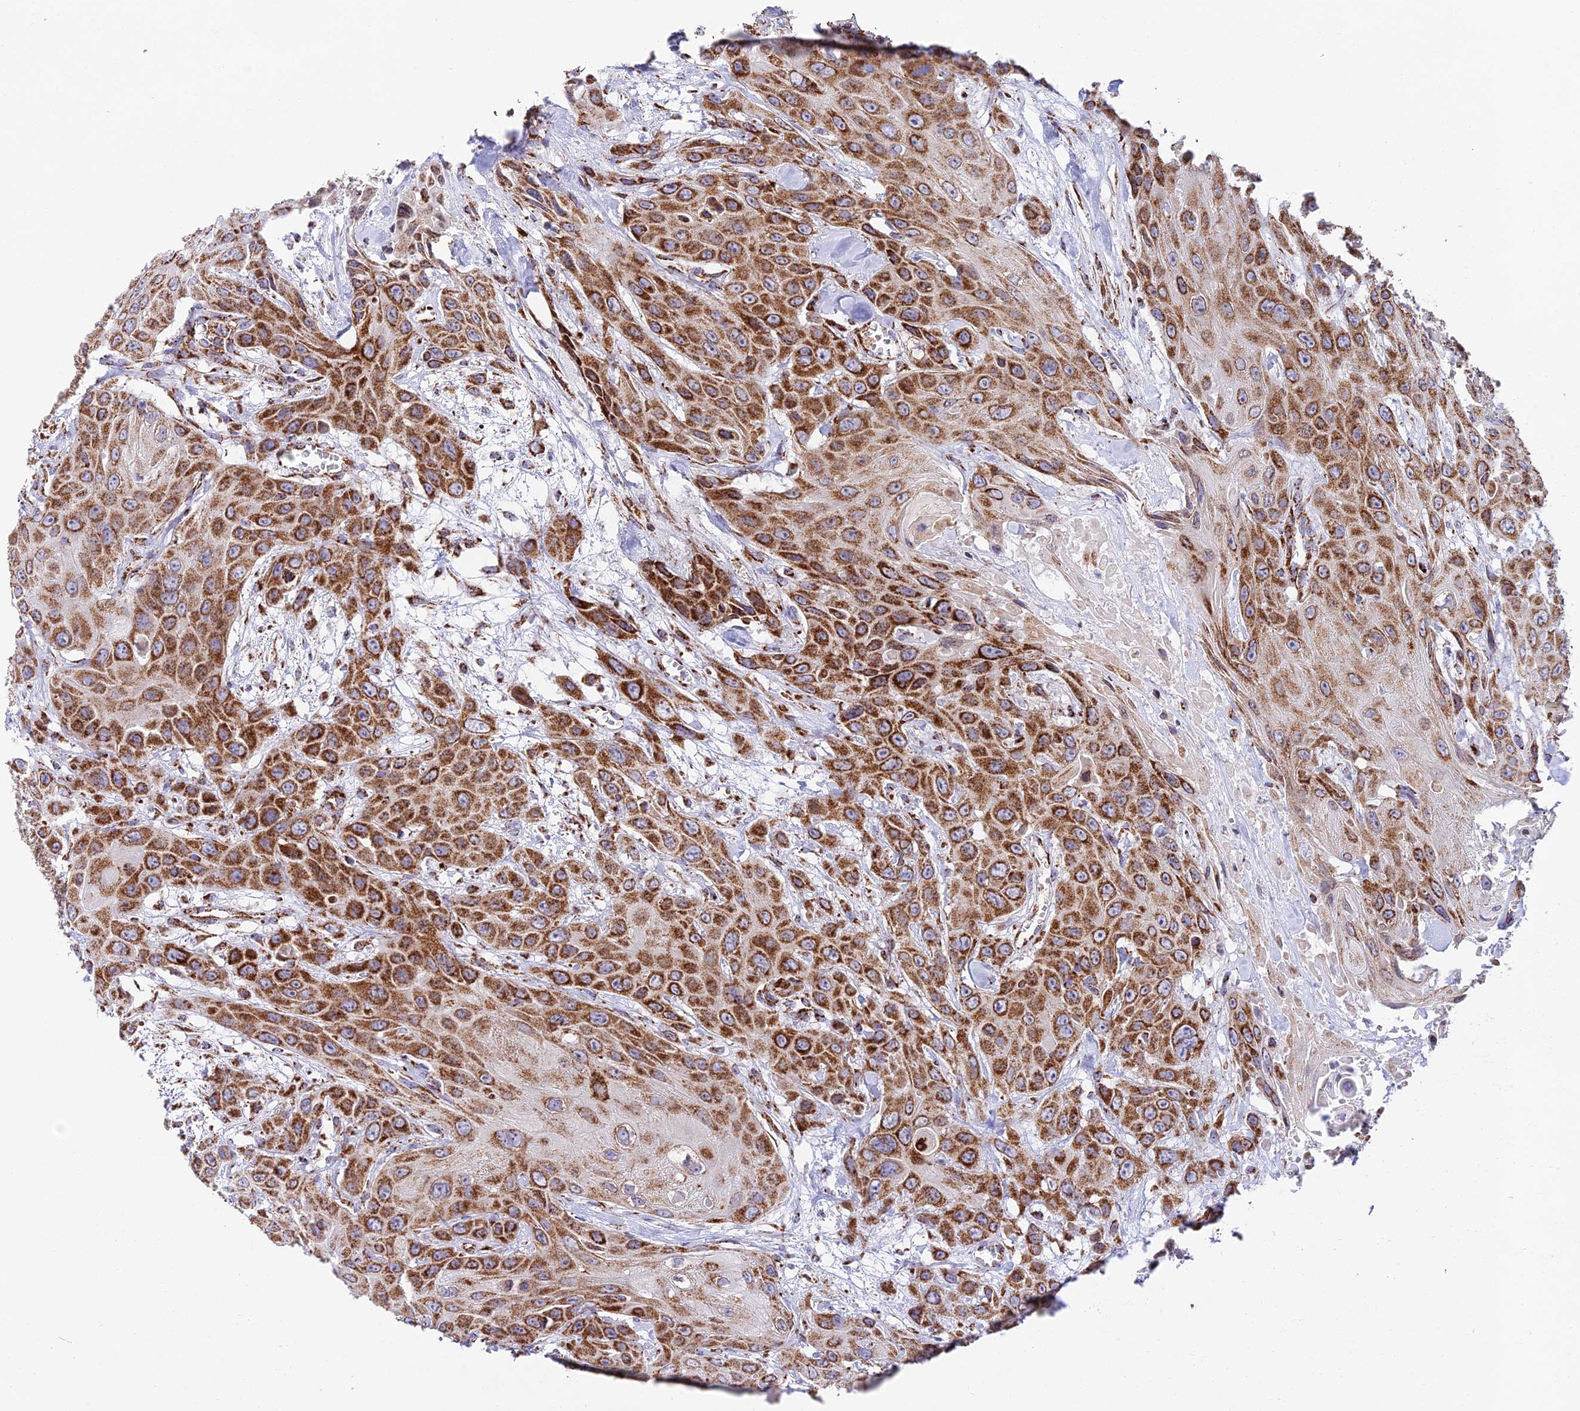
{"staining": {"intensity": "moderate", "quantity": ">75%", "location": "cytoplasmic/membranous"}, "tissue": "head and neck cancer", "cell_type": "Tumor cells", "image_type": "cancer", "snomed": [{"axis": "morphology", "description": "Squamous cell carcinoma, NOS"}, {"axis": "topography", "description": "Head-Neck"}], "caption": "Protein staining reveals moderate cytoplasmic/membranous expression in approximately >75% of tumor cells in head and neck cancer.", "gene": "CHCHD3", "patient": {"sex": "male", "age": 81}}